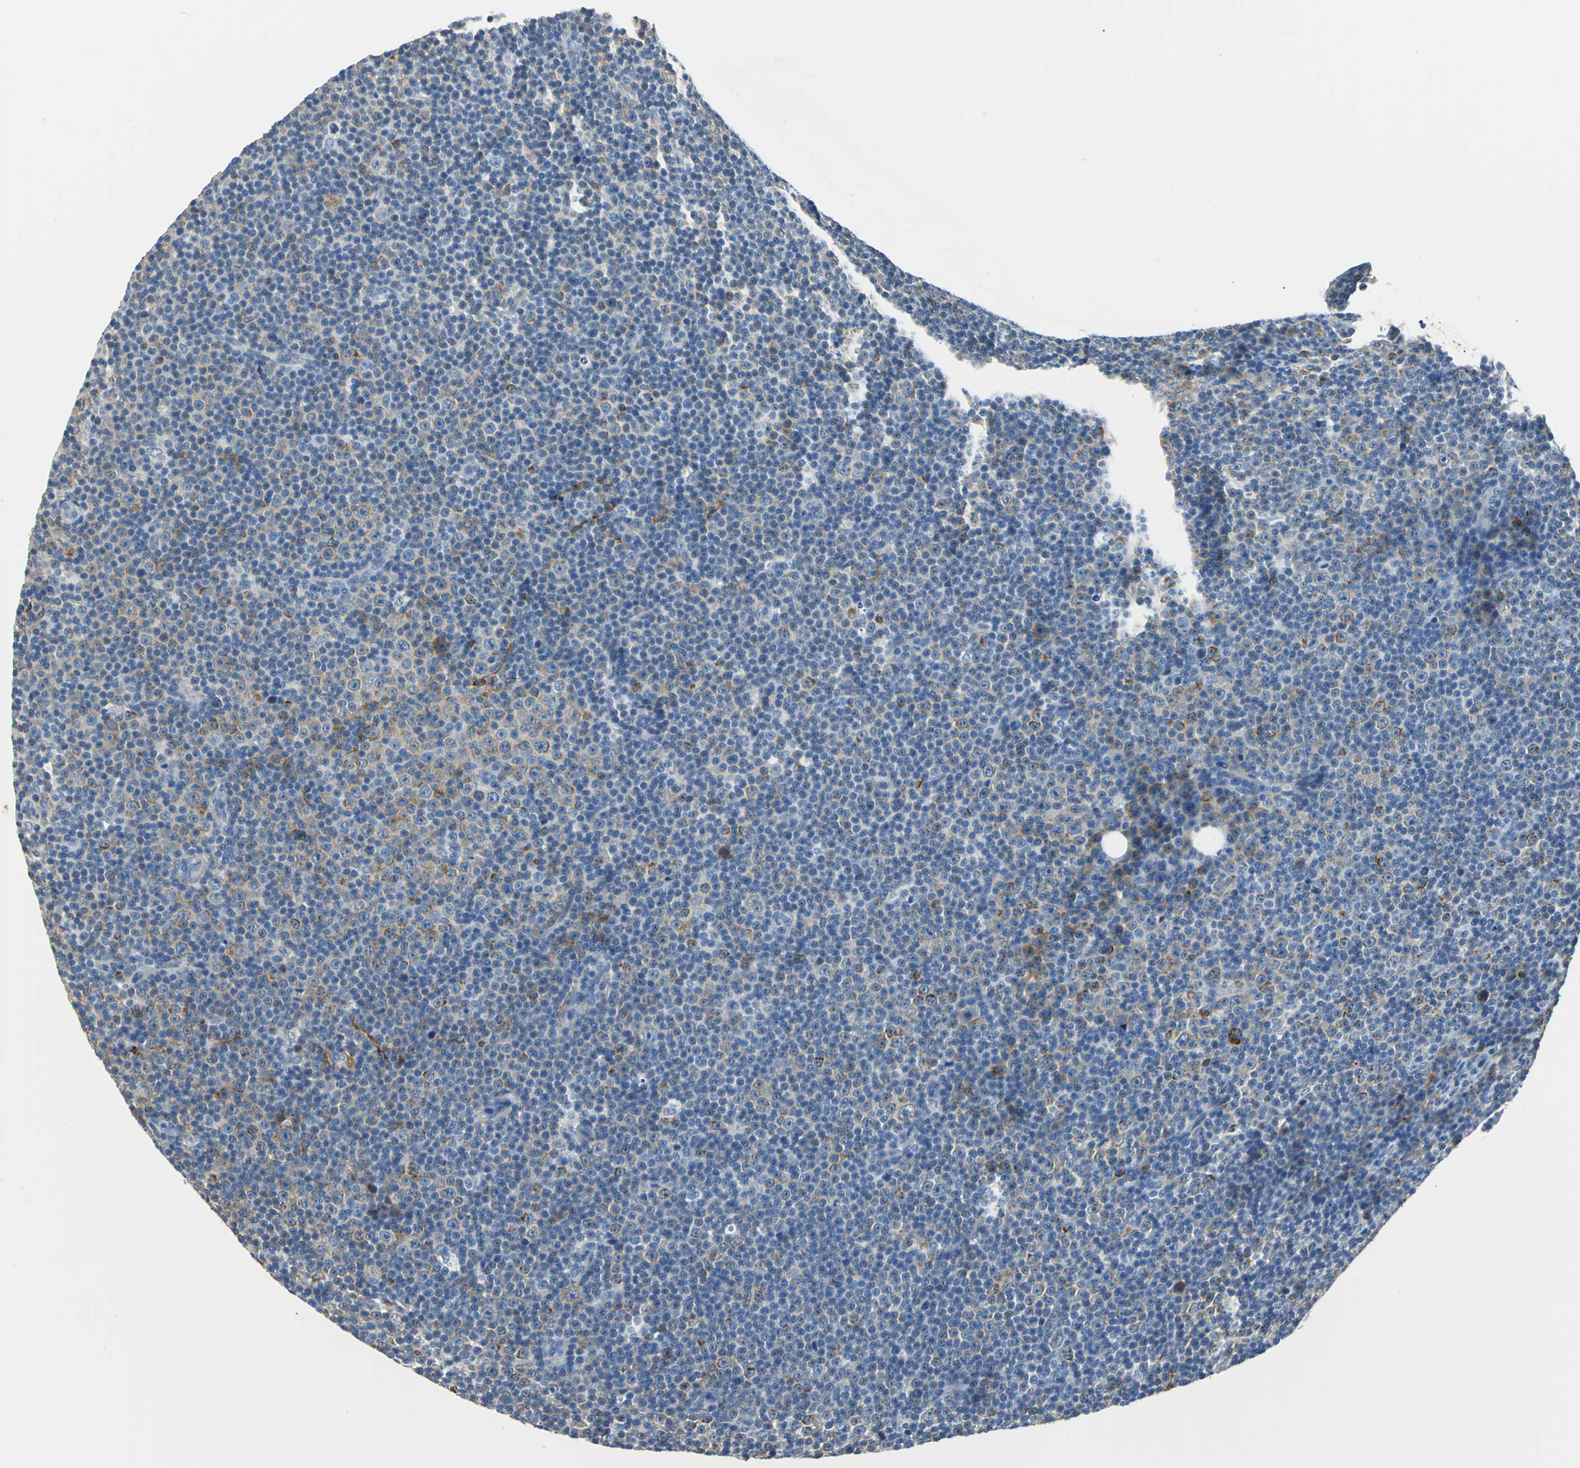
{"staining": {"intensity": "moderate", "quantity": "<25%", "location": "cytoplasmic/membranous"}, "tissue": "lymphoma", "cell_type": "Tumor cells", "image_type": "cancer", "snomed": [{"axis": "morphology", "description": "Malignant lymphoma, non-Hodgkin's type, Low grade"}, {"axis": "topography", "description": "Lymph node"}], "caption": "IHC (DAB) staining of human lymphoma exhibits moderate cytoplasmic/membranous protein staining in about <25% of tumor cells.", "gene": "AKAP12", "patient": {"sex": "female", "age": 67}}